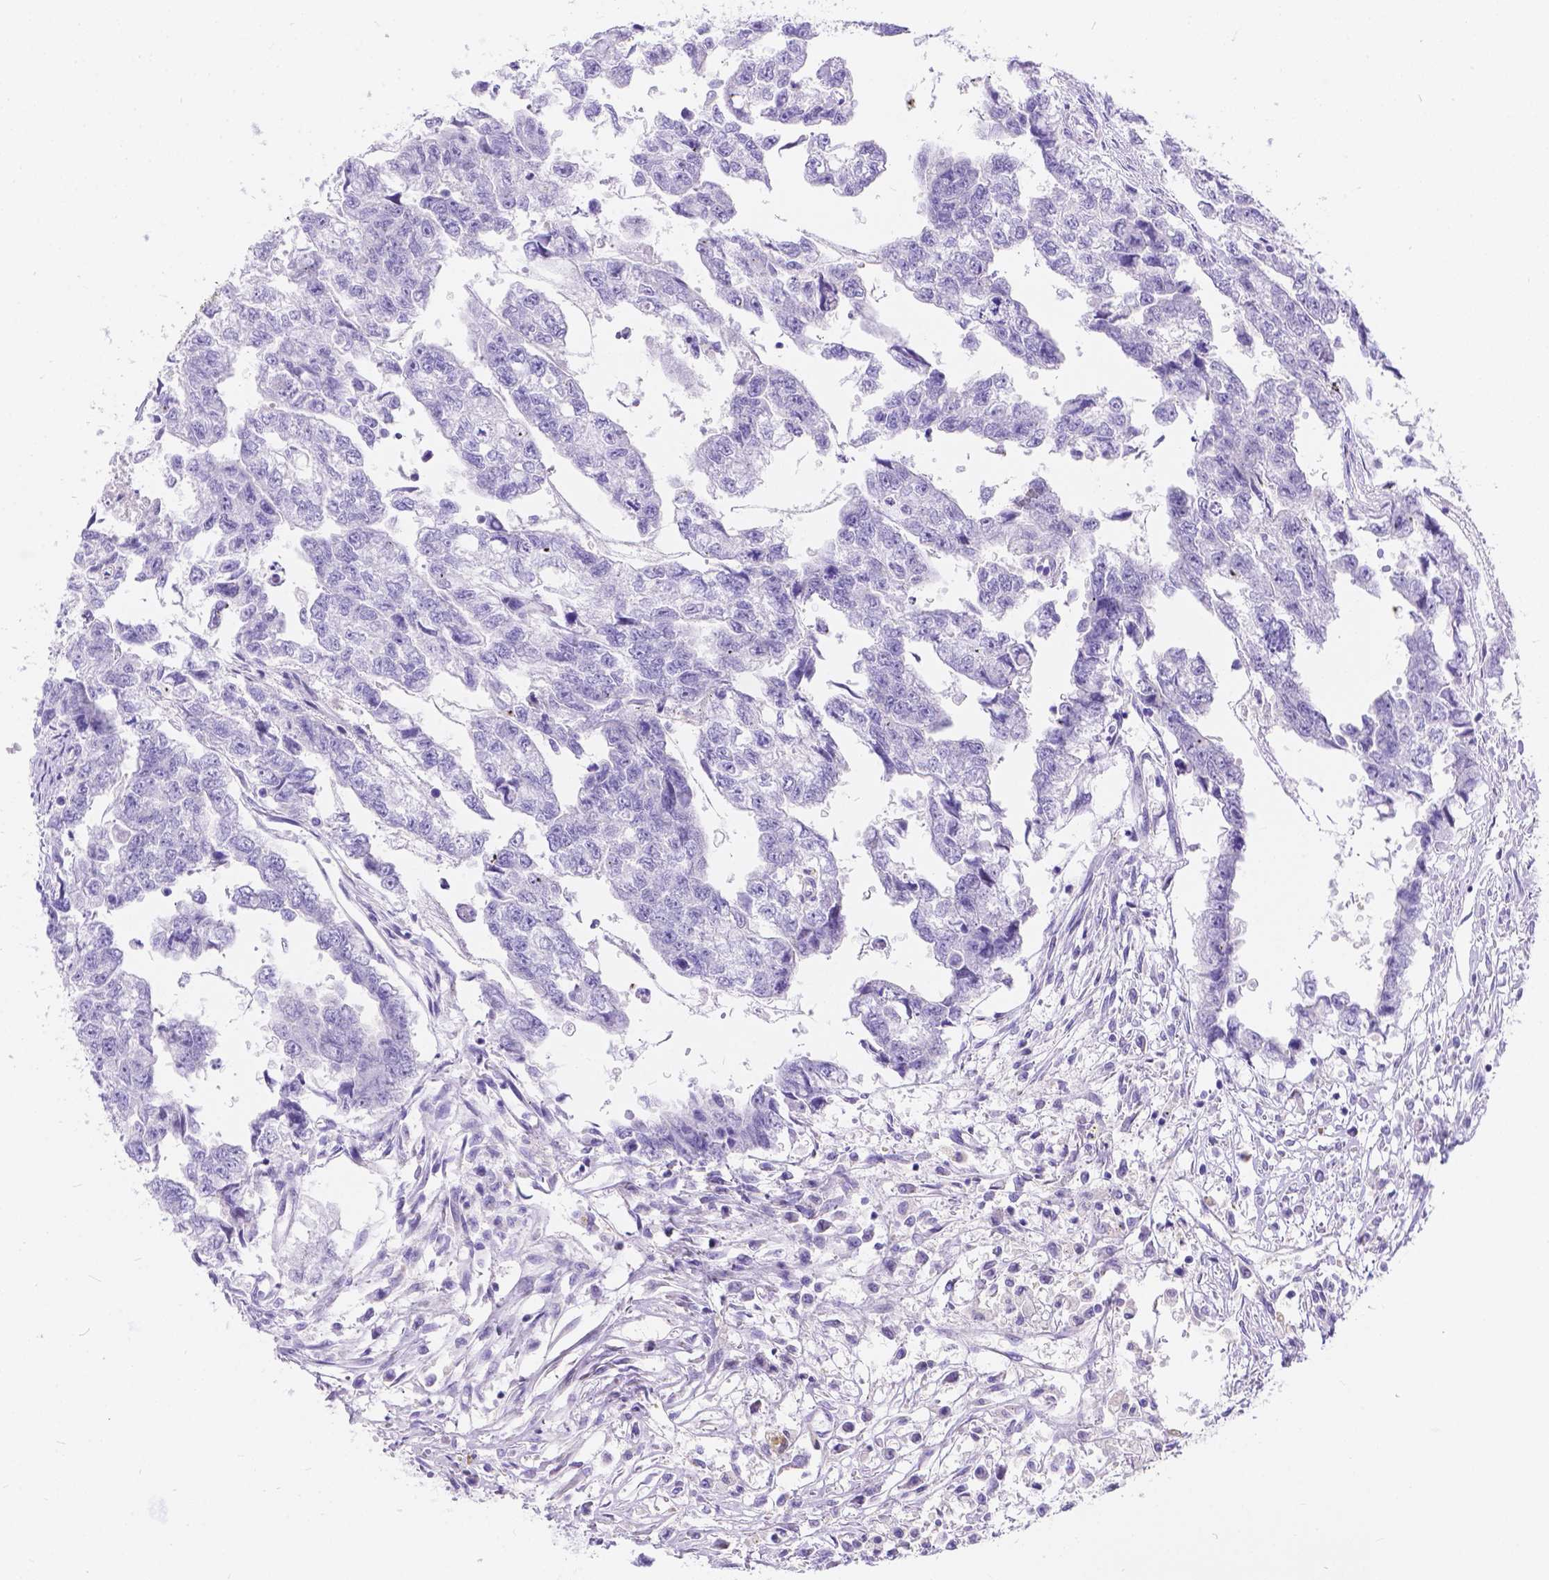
{"staining": {"intensity": "negative", "quantity": "none", "location": "none"}, "tissue": "testis cancer", "cell_type": "Tumor cells", "image_type": "cancer", "snomed": [{"axis": "morphology", "description": "Carcinoma, Embryonal, NOS"}, {"axis": "morphology", "description": "Teratoma, malignant, NOS"}, {"axis": "topography", "description": "Testis"}], "caption": "Immunohistochemistry micrograph of neoplastic tissue: human testis cancer (embryonal carcinoma) stained with DAB reveals no significant protein staining in tumor cells.", "gene": "KLHL10", "patient": {"sex": "male", "age": 44}}